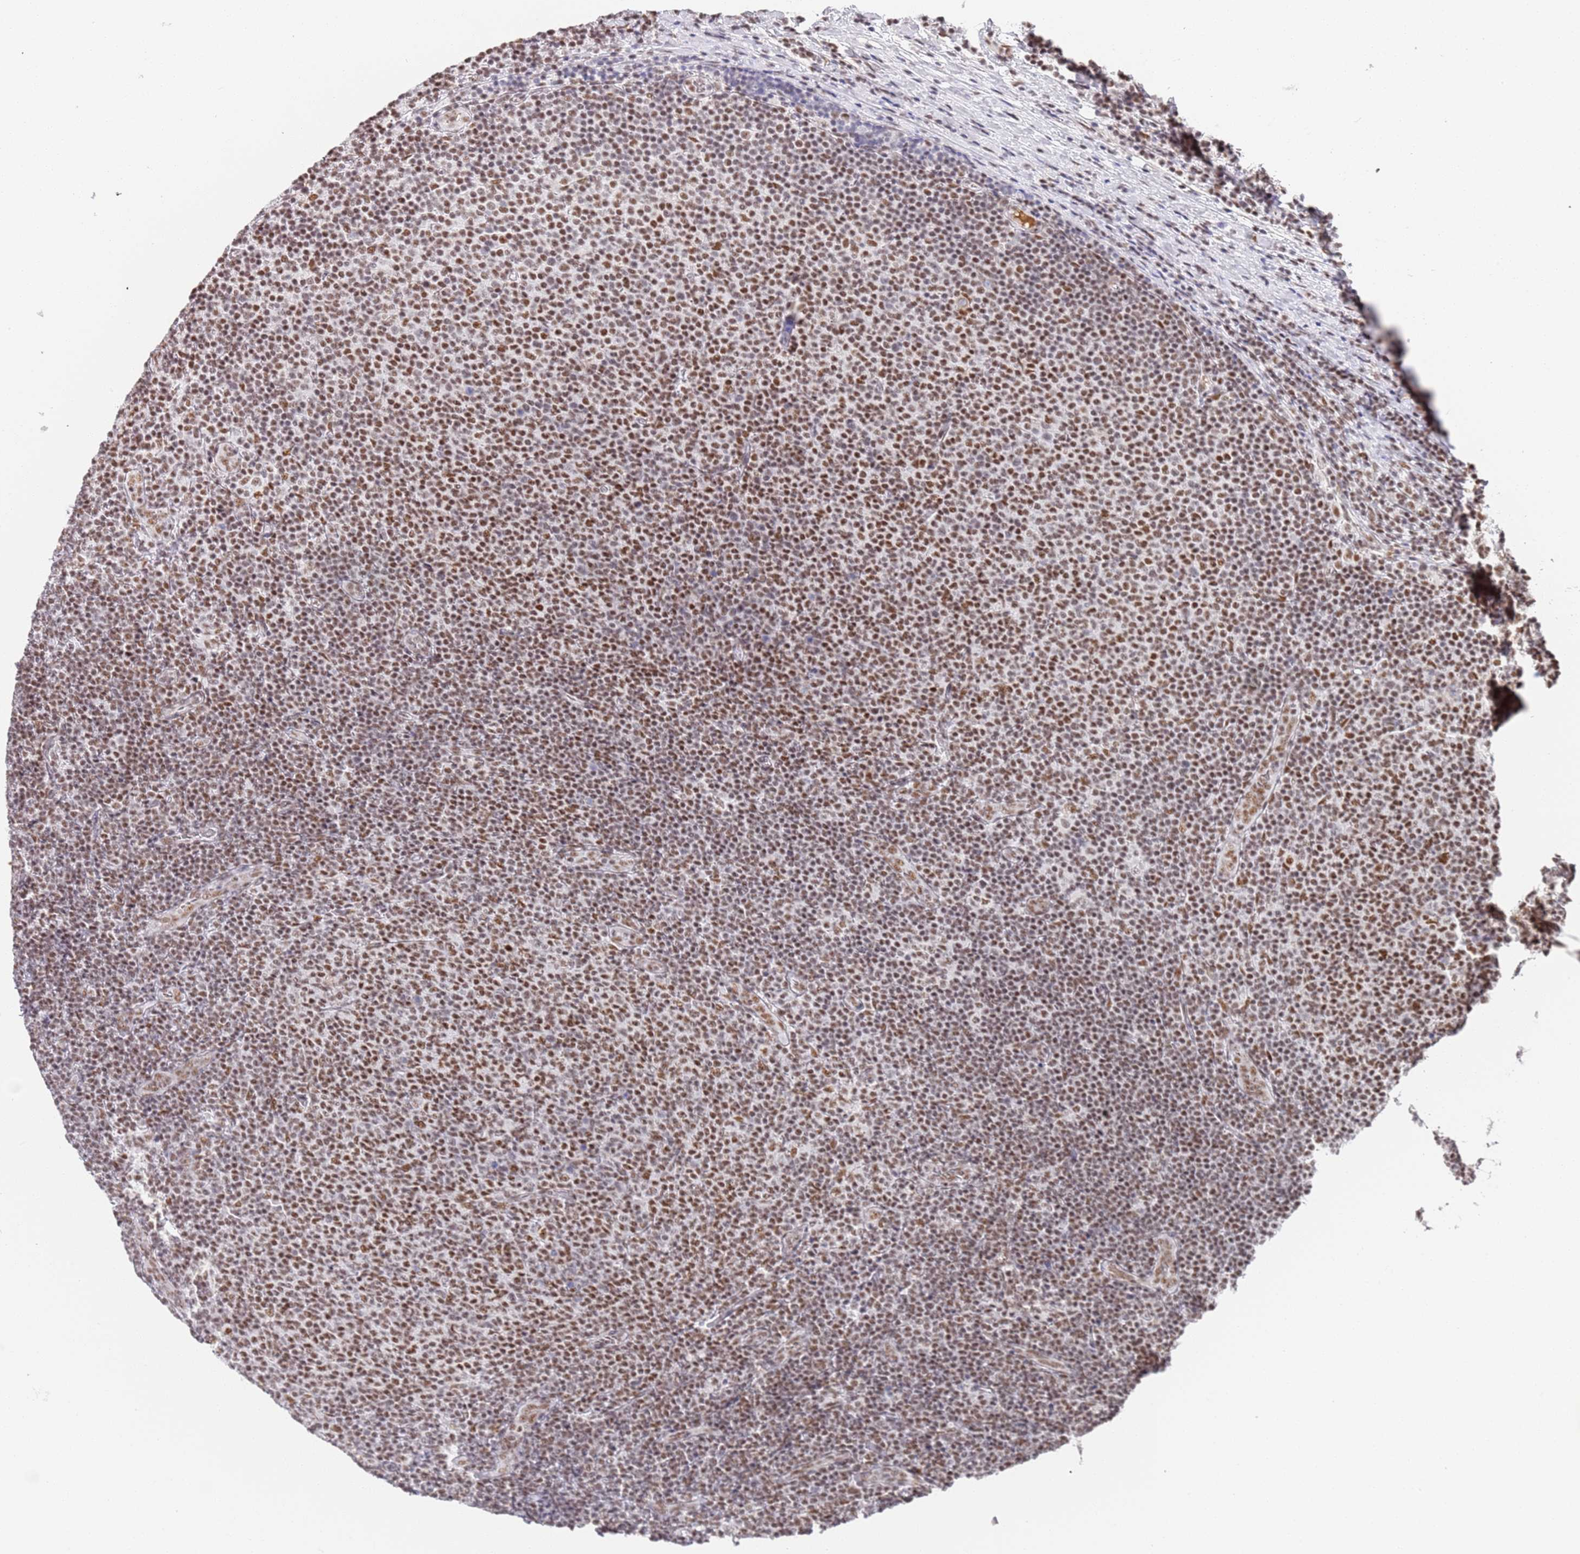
{"staining": {"intensity": "moderate", "quantity": ">75%", "location": "nuclear"}, "tissue": "lymphoma", "cell_type": "Tumor cells", "image_type": "cancer", "snomed": [{"axis": "morphology", "description": "Malignant lymphoma, non-Hodgkin's type, Low grade"}, {"axis": "topography", "description": "Lymph node"}], "caption": "Immunohistochemical staining of low-grade malignant lymphoma, non-Hodgkin's type demonstrates medium levels of moderate nuclear expression in approximately >75% of tumor cells. The staining is performed using DAB (3,3'-diaminobenzidine) brown chromogen to label protein expression. The nuclei are counter-stained blue using hematoxylin.", "gene": "AKAP8L", "patient": {"sex": "male", "age": 66}}